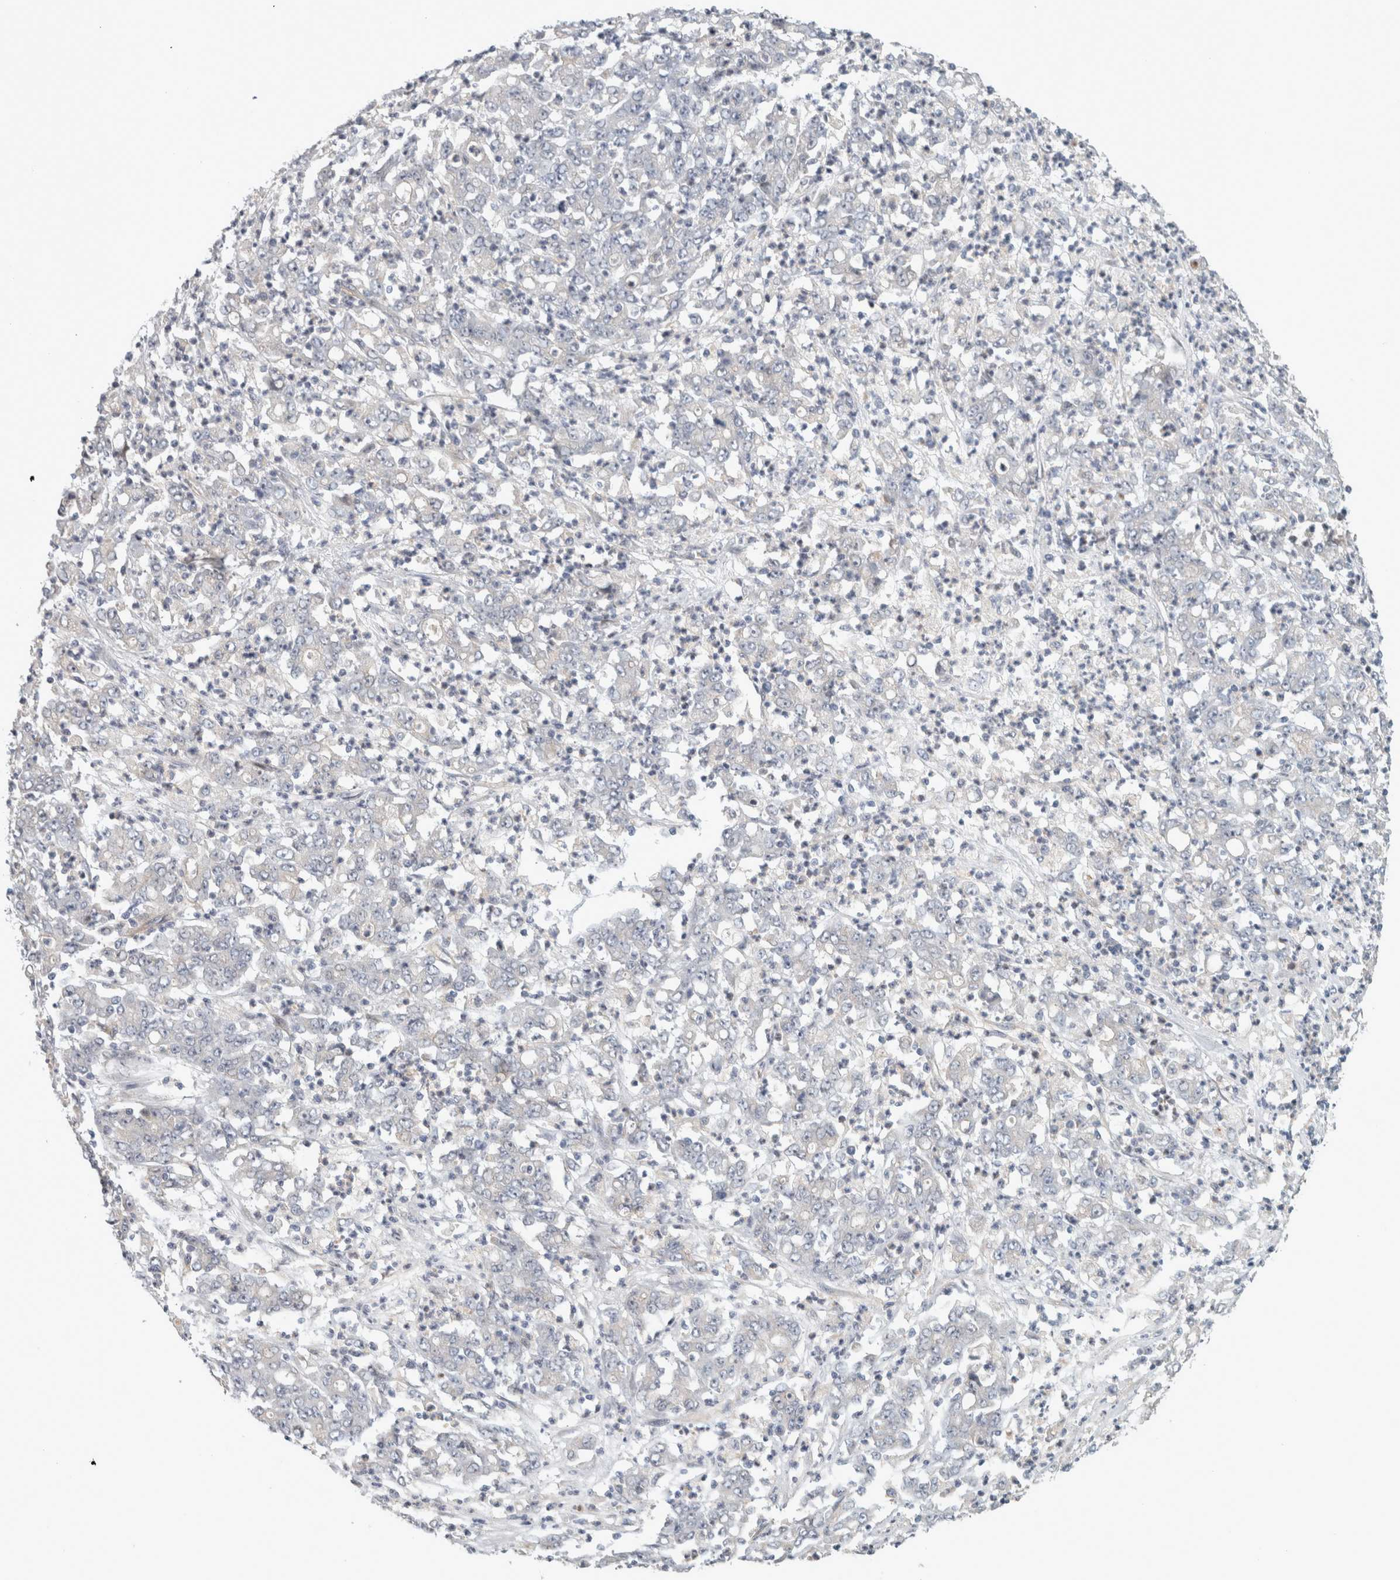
{"staining": {"intensity": "negative", "quantity": "none", "location": "none"}, "tissue": "stomach cancer", "cell_type": "Tumor cells", "image_type": "cancer", "snomed": [{"axis": "morphology", "description": "Adenocarcinoma, NOS"}, {"axis": "topography", "description": "Stomach, lower"}], "caption": "A high-resolution image shows immunohistochemistry staining of adenocarcinoma (stomach), which exhibits no significant staining in tumor cells.", "gene": "ZNF804B", "patient": {"sex": "female", "age": 71}}